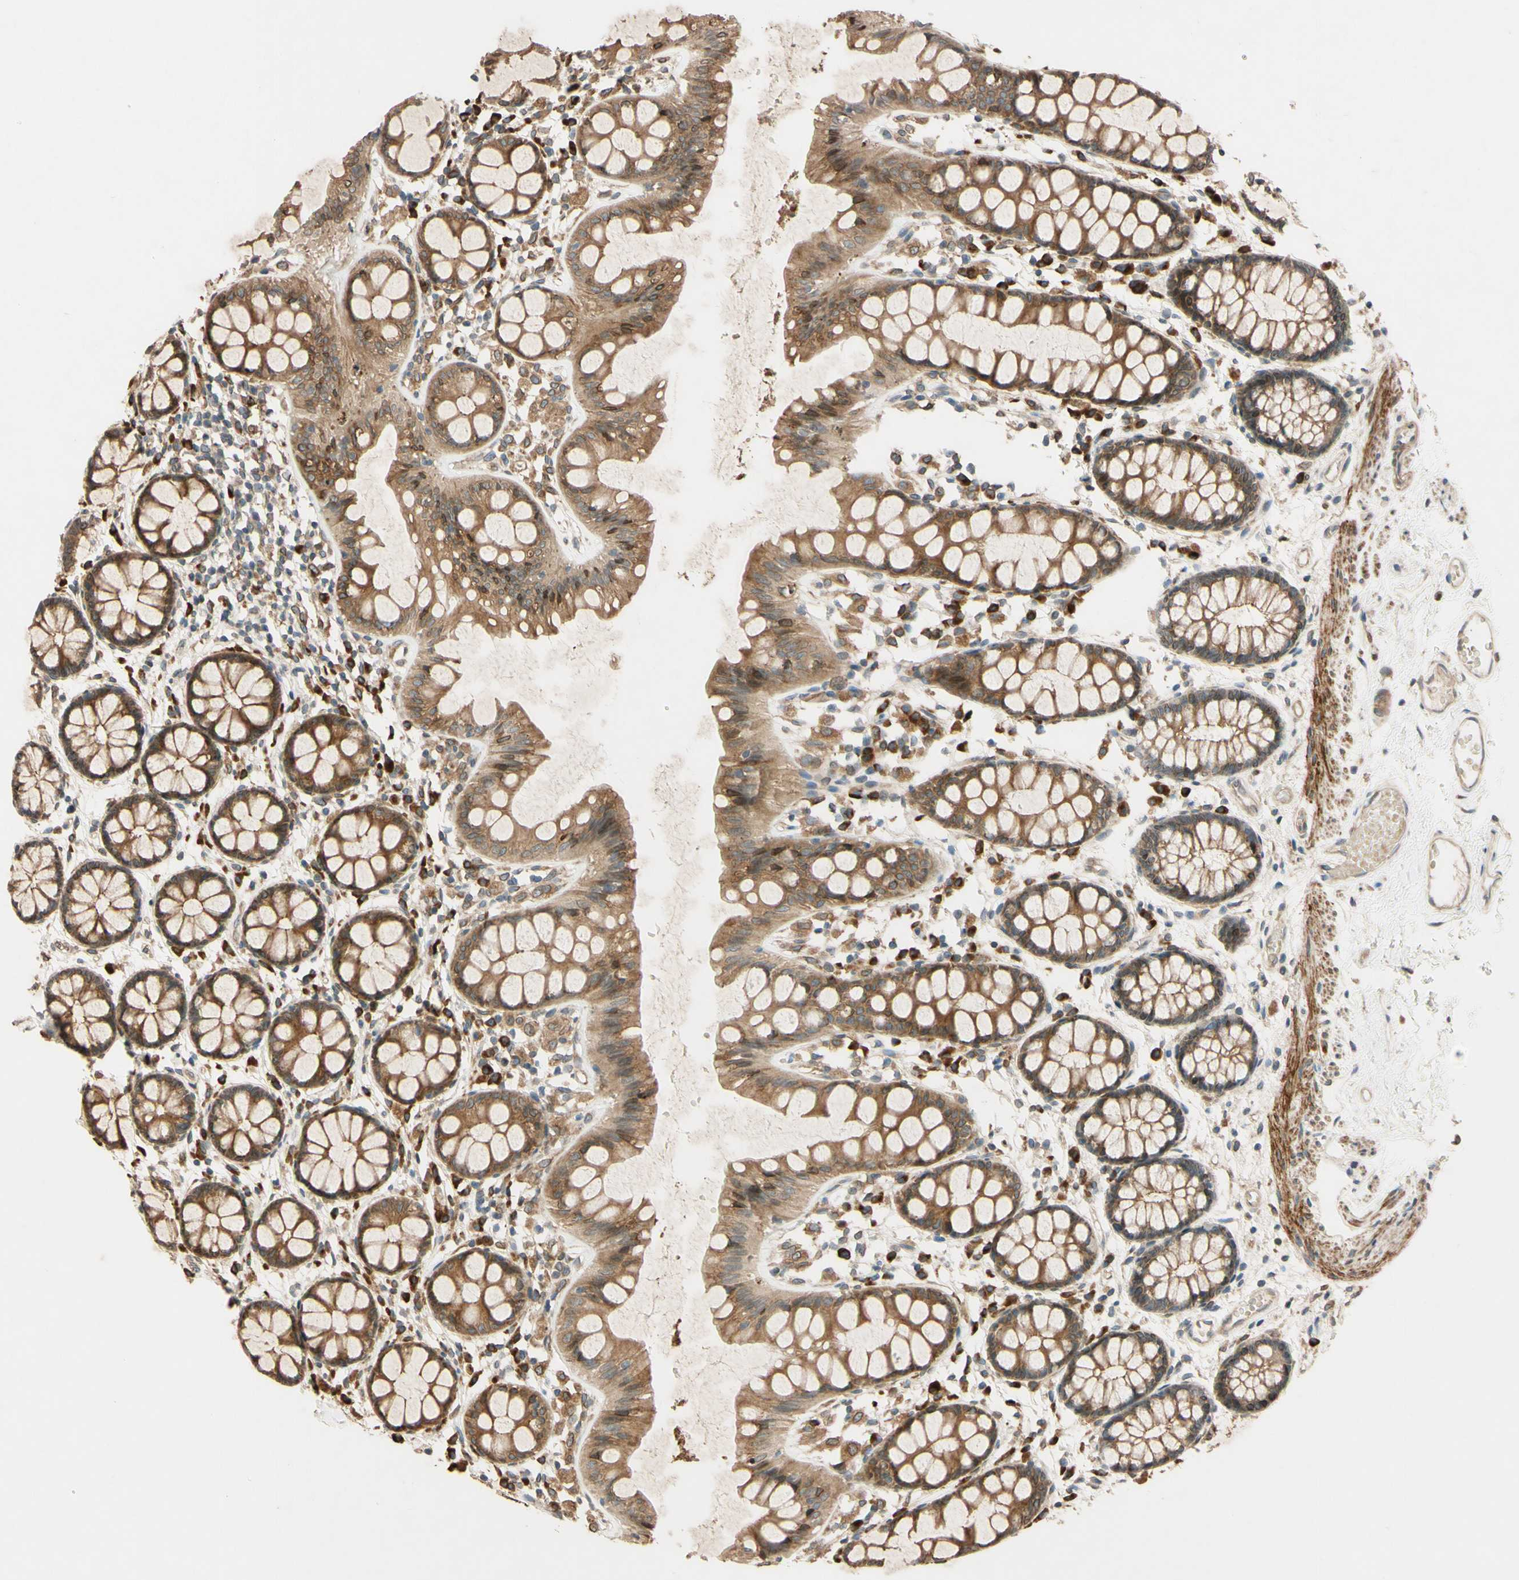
{"staining": {"intensity": "moderate", "quantity": ">75%", "location": "cytoplasmic/membranous"}, "tissue": "rectum", "cell_type": "Glandular cells", "image_type": "normal", "snomed": [{"axis": "morphology", "description": "Normal tissue, NOS"}, {"axis": "topography", "description": "Rectum"}], "caption": "Benign rectum exhibits moderate cytoplasmic/membranous positivity in approximately >75% of glandular cells, visualized by immunohistochemistry. (DAB IHC with brightfield microscopy, high magnification).", "gene": "PTPRU", "patient": {"sex": "female", "age": 66}}